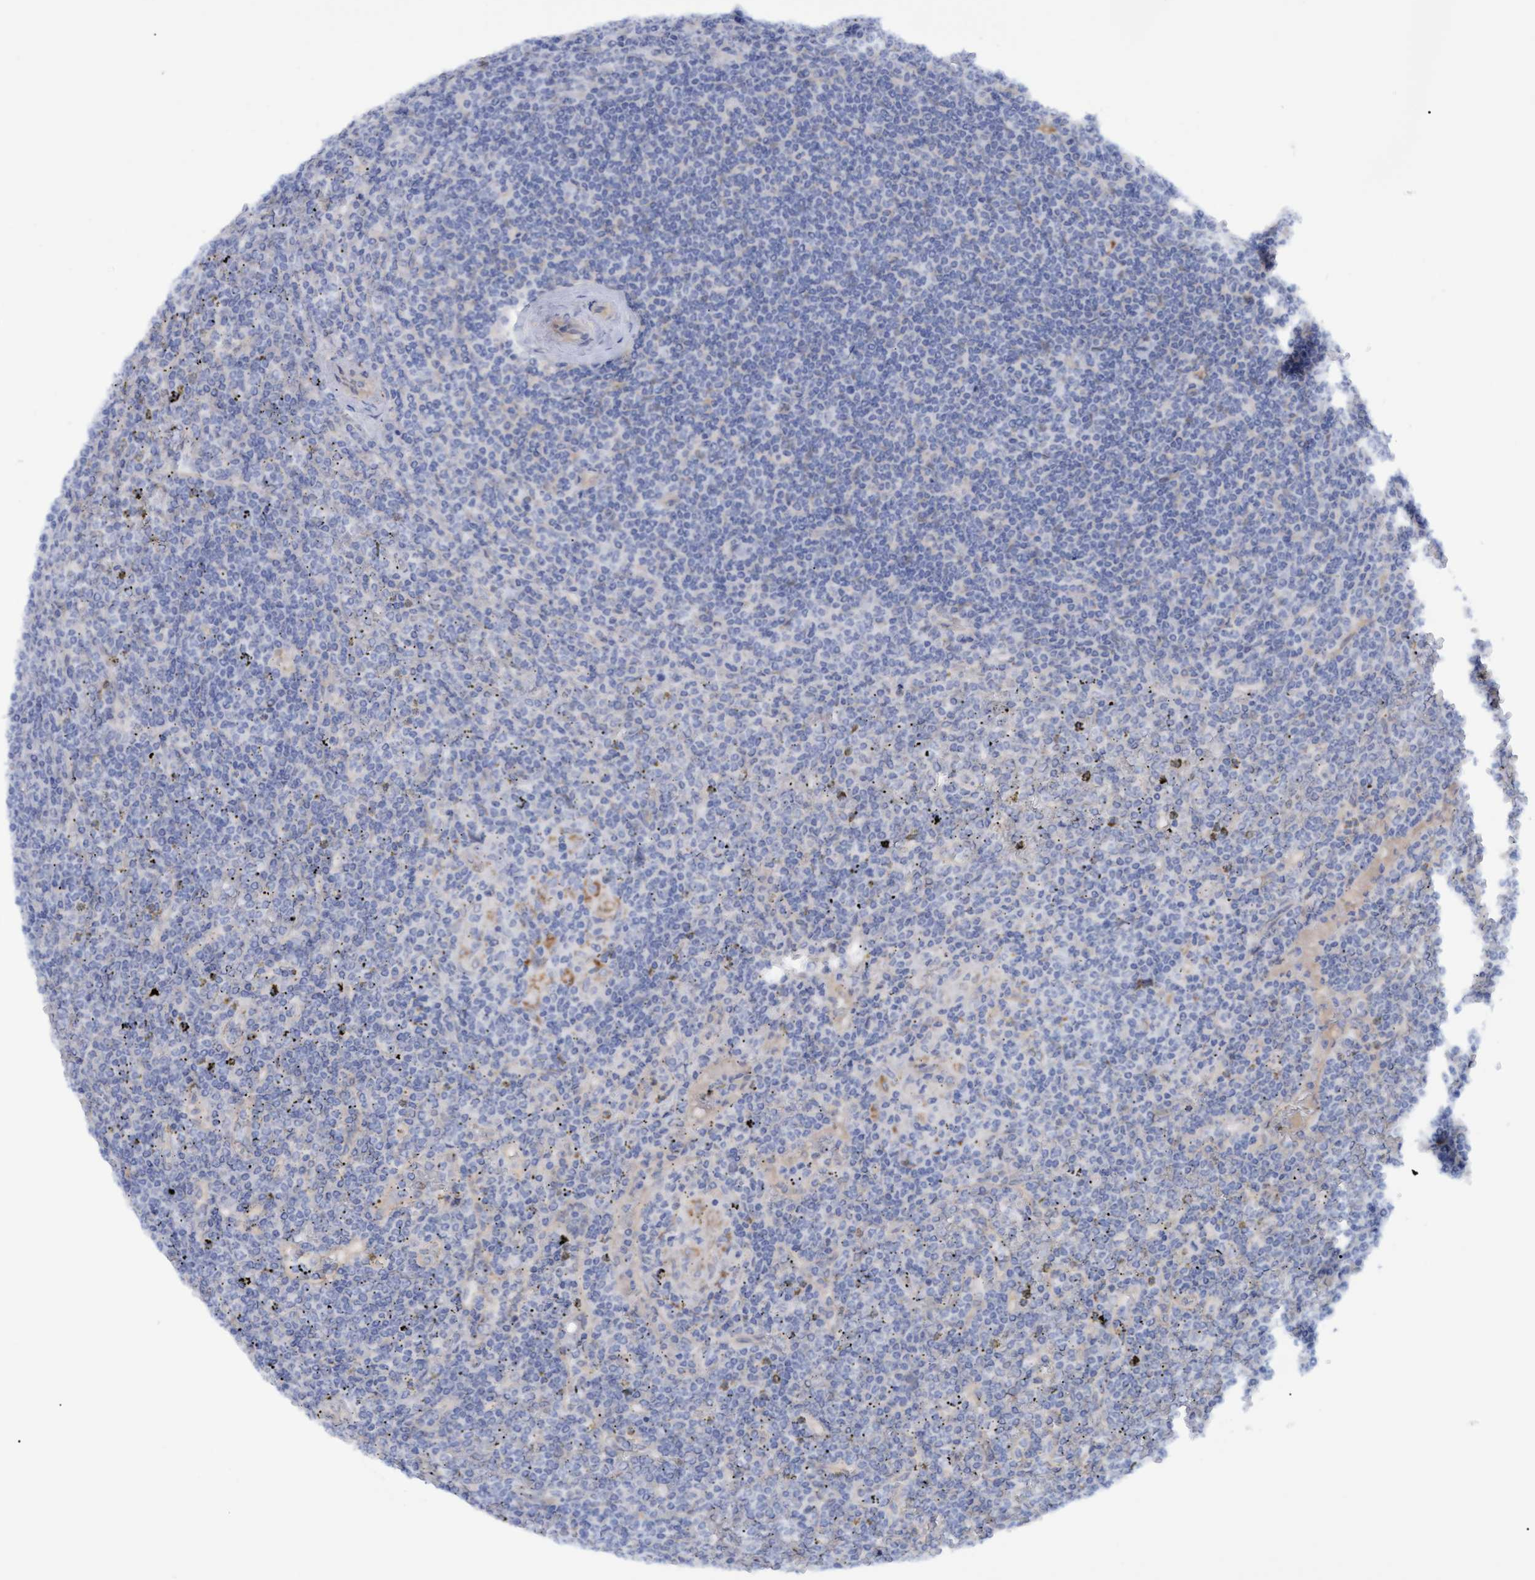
{"staining": {"intensity": "negative", "quantity": "none", "location": "none"}, "tissue": "lymphoma", "cell_type": "Tumor cells", "image_type": "cancer", "snomed": [{"axis": "morphology", "description": "Malignant lymphoma, non-Hodgkin's type, Low grade"}, {"axis": "topography", "description": "Spleen"}], "caption": "DAB (3,3'-diaminobenzidine) immunohistochemical staining of malignant lymphoma, non-Hodgkin's type (low-grade) demonstrates no significant expression in tumor cells.", "gene": "STXBP1", "patient": {"sex": "female", "age": 19}}